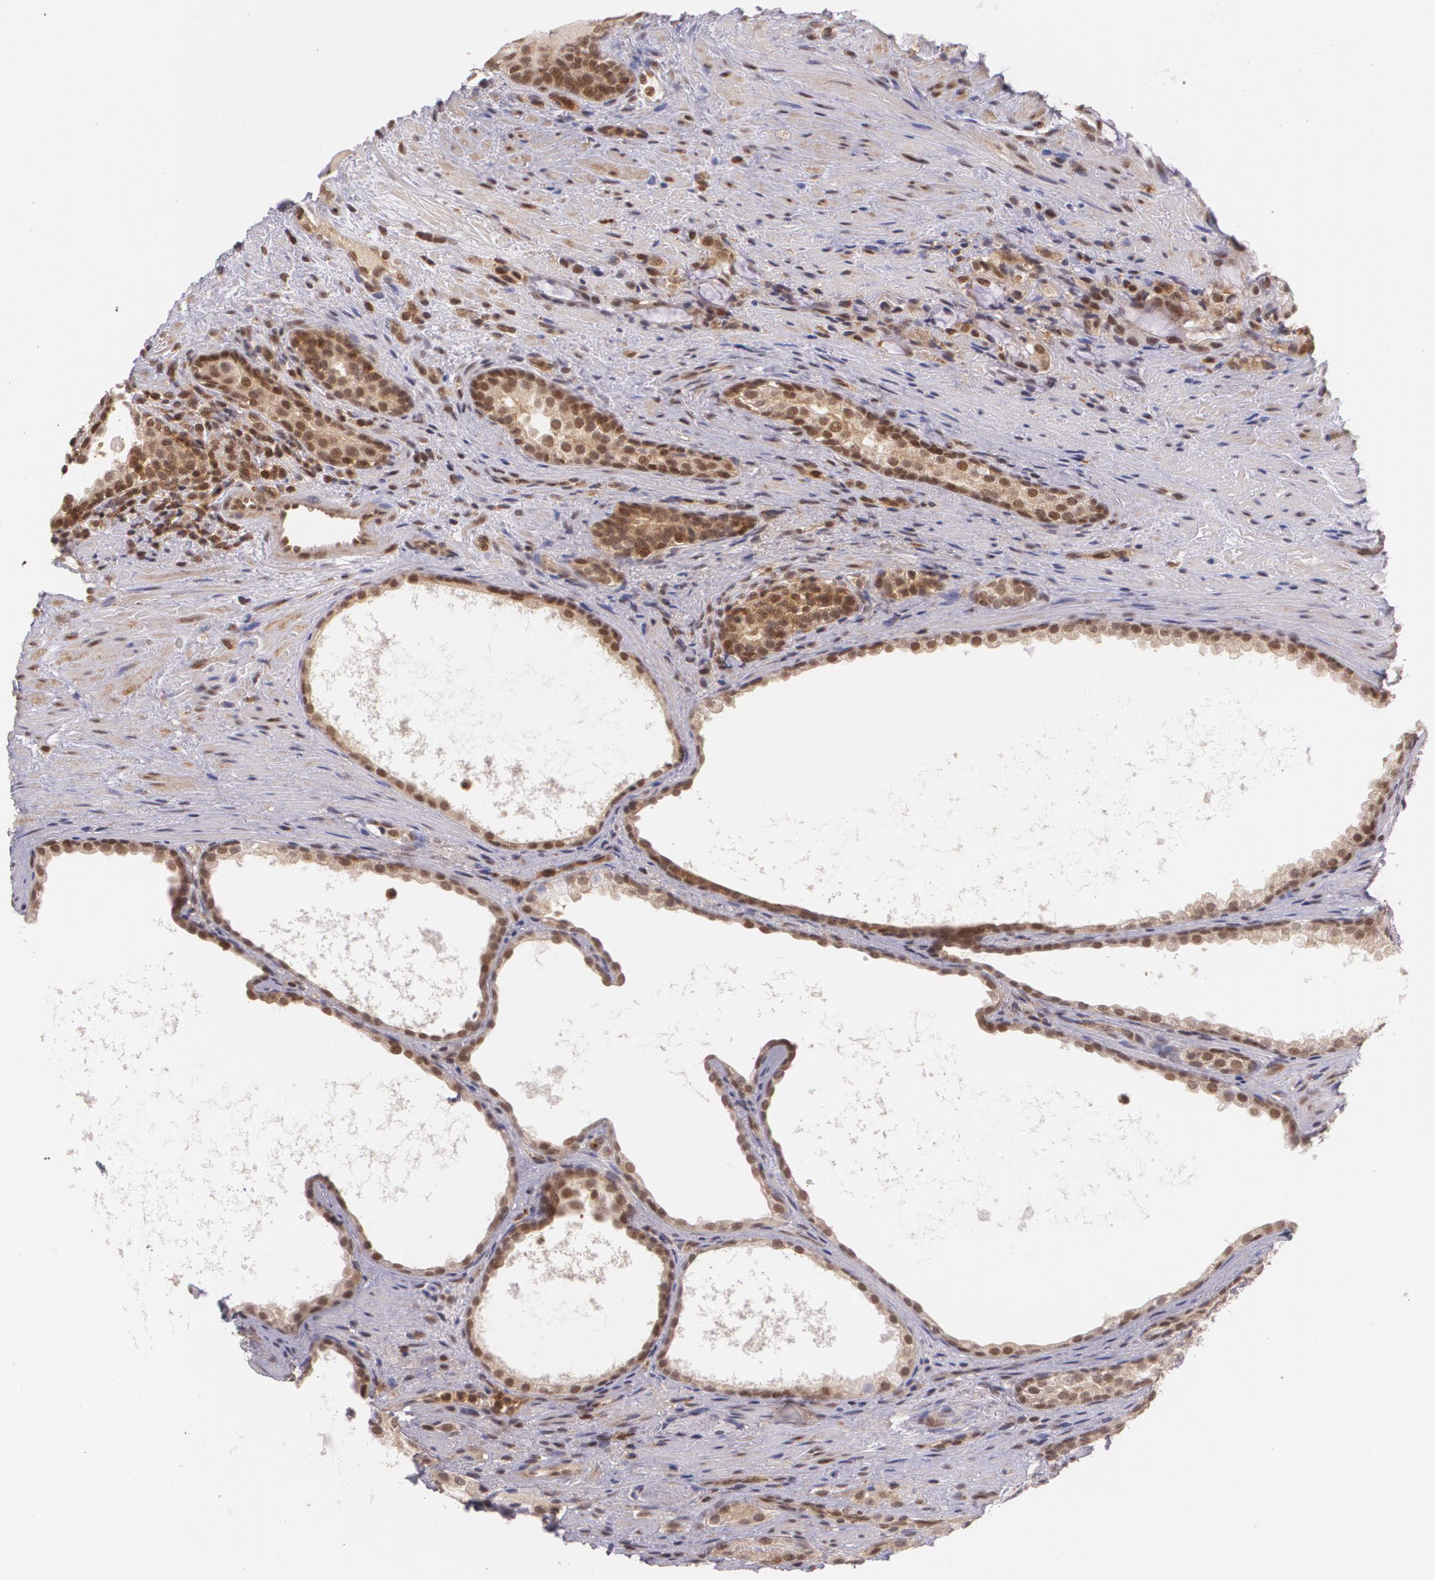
{"staining": {"intensity": "moderate", "quantity": ">75%", "location": "cytoplasmic/membranous,nuclear"}, "tissue": "prostate cancer", "cell_type": "Tumor cells", "image_type": "cancer", "snomed": [{"axis": "morphology", "description": "Adenocarcinoma, High grade"}, {"axis": "topography", "description": "Prostate"}], "caption": "Immunohistochemical staining of human prostate cancer (adenocarcinoma (high-grade)) shows medium levels of moderate cytoplasmic/membranous and nuclear protein staining in approximately >75% of tumor cells.", "gene": "CUL2", "patient": {"sex": "male", "age": 72}}